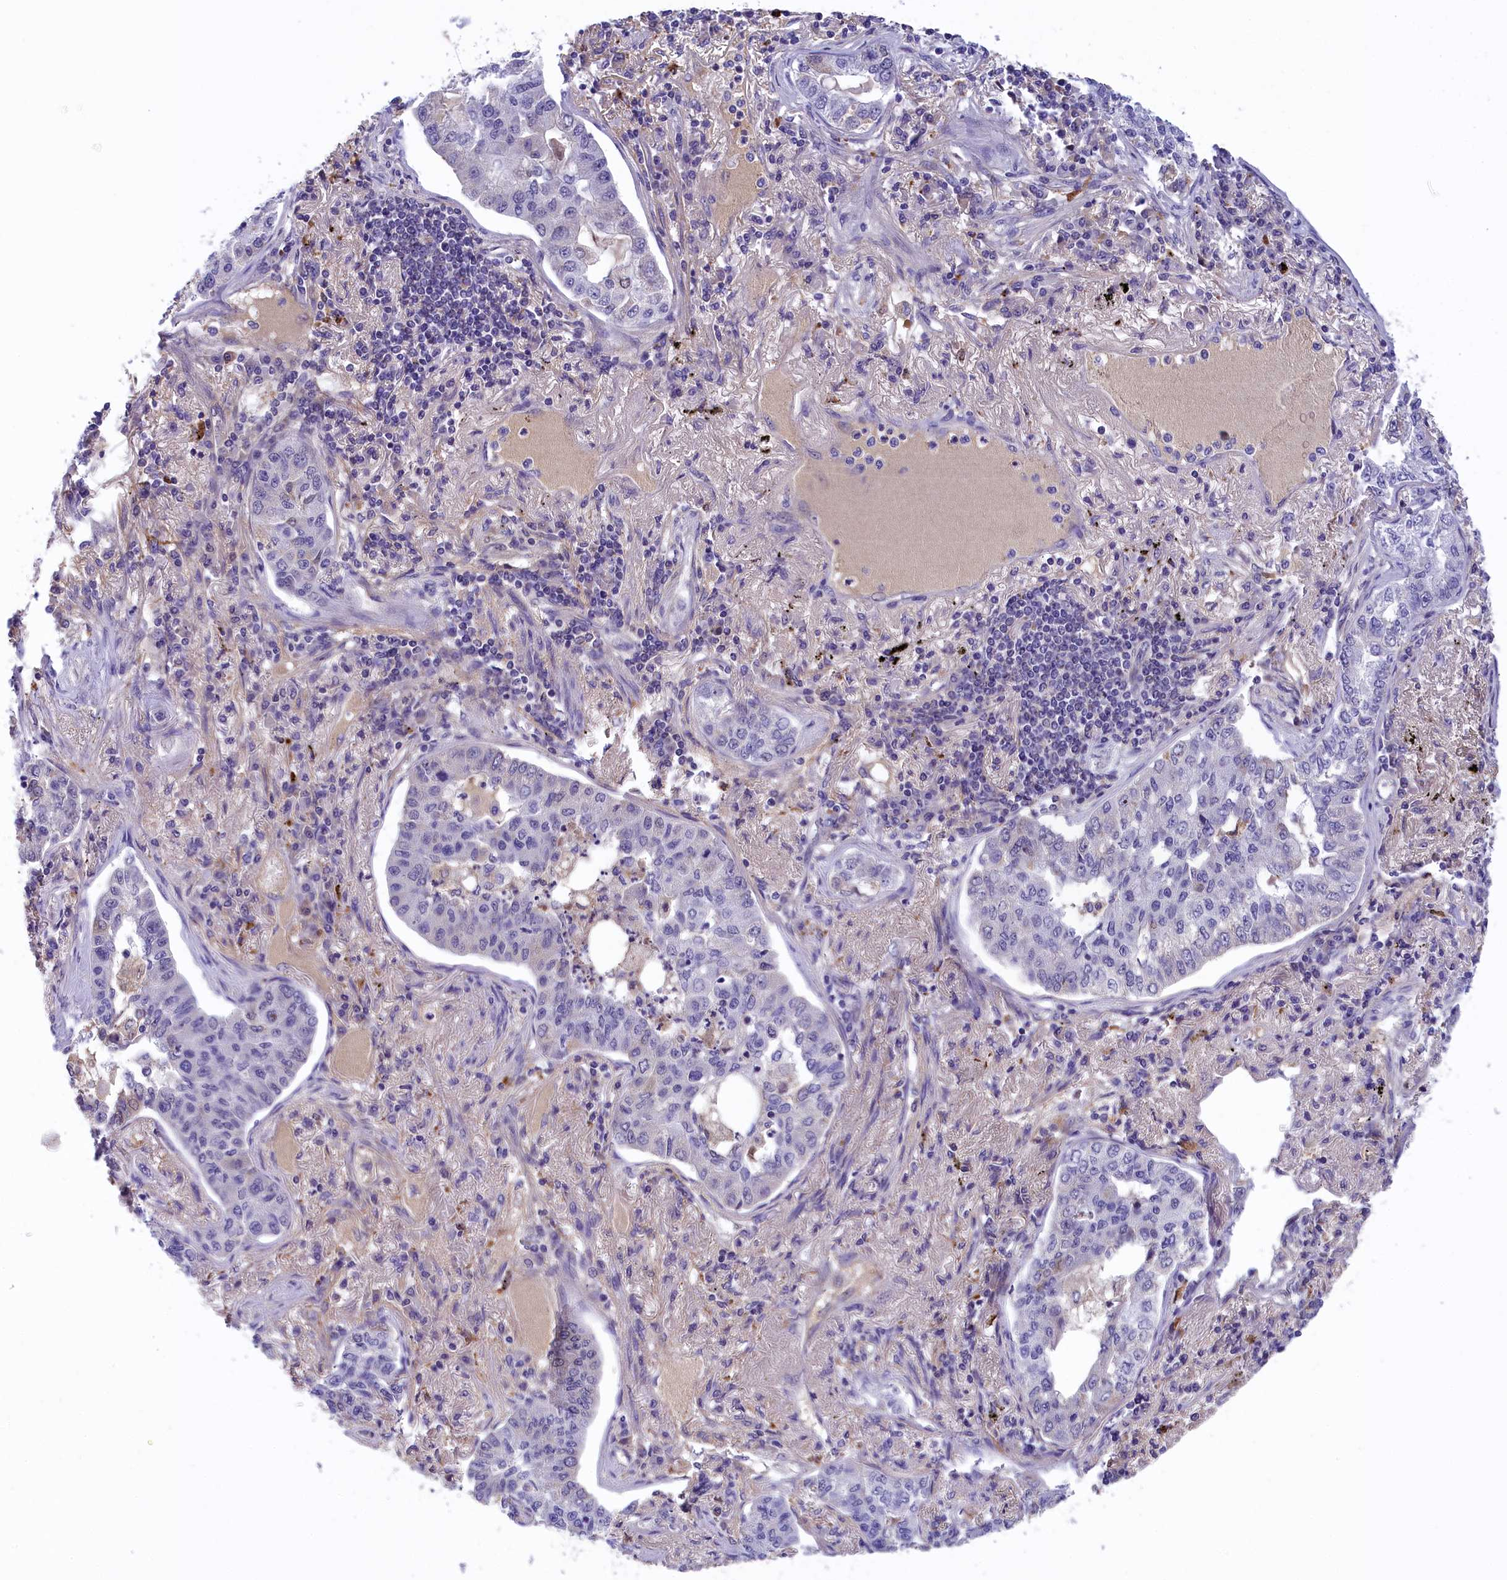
{"staining": {"intensity": "negative", "quantity": "none", "location": "none"}, "tissue": "lung cancer", "cell_type": "Tumor cells", "image_type": "cancer", "snomed": [{"axis": "morphology", "description": "Adenocarcinoma, NOS"}, {"axis": "topography", "description": "Lung"}], "caption": "IHC micrograph of lung cancer (adenocarcinoma) stained for a protein (brown), which displays no expression in tumor cells. (DAB immunohistochemistry (IHC) visualized using brightfield microscopy, high magnification).", "gene": "STYX", "patient": {"sex": "male", "age": 49}}